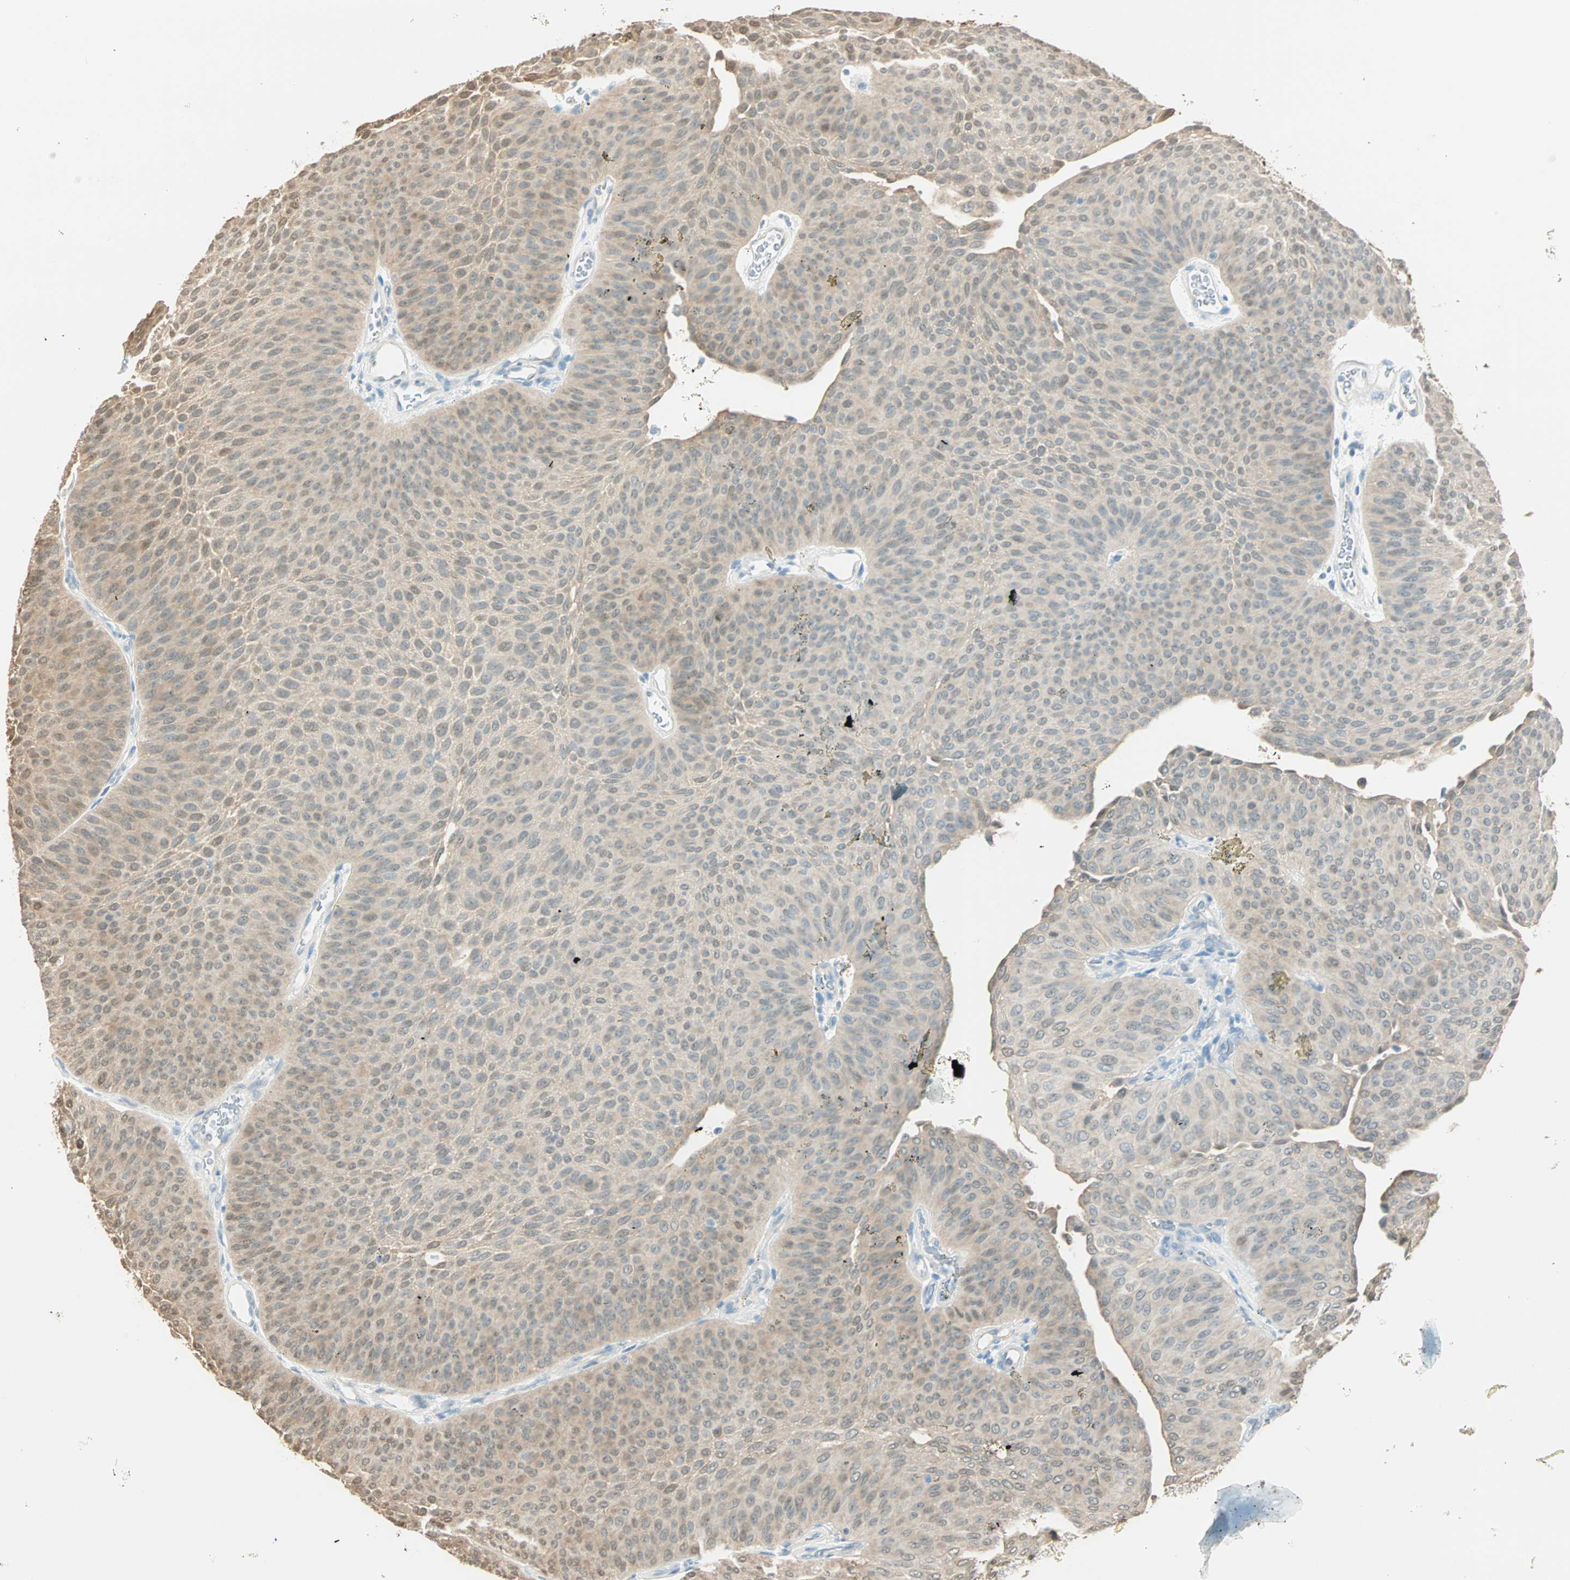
{"staining": {"intensity": "moderate", "quantity": ">75%", "location": "cytoplasmic/membranous,nuclear"}, "tissue": "urothelial cancer", "cell_type": "Tumor cells", "image_type": "cancer", "snomed": [{"axis": "morphology", "description": "Urothelial carcinoma, Low grade"}, {"axis": "topography", "description": "Urinary bladder"}], "caption": "Urothelial carcinoma (low-grade) stained with DAB (3,3'-diaminobenzidine) immunohistochemistry (IHC) demonstrates medium levels of moderate cytoplasmic/membranous and nuclear staining in approximately >75% of tumor cells.", "gene": "S100A1", "patient": {"sex": "female", "age": 60}}